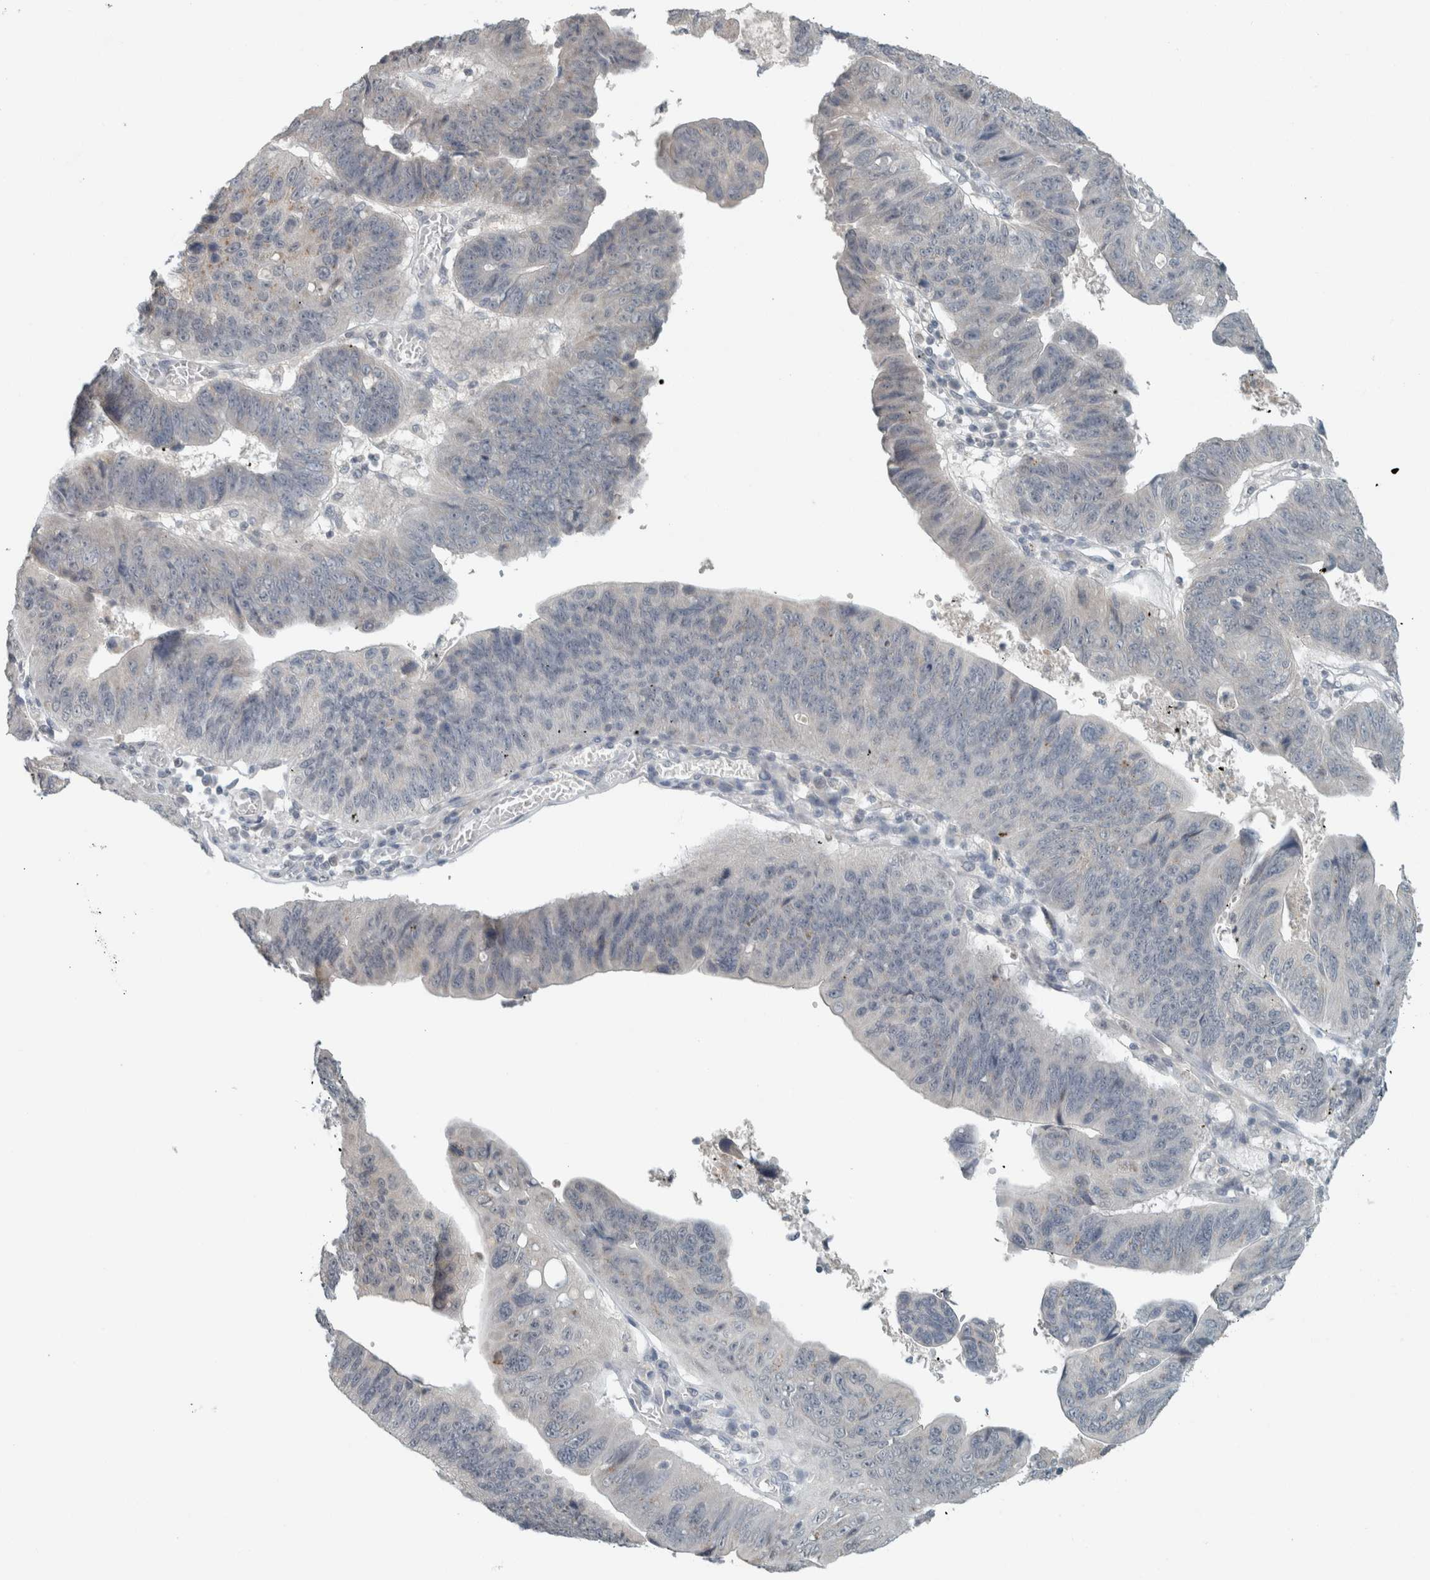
{"staining": {"intensity": "negative", "quantity": "none", "location": "none"}, "tissue": "stomach cancer", "cell_type": "Tumor cells", "image_type": "cancer", "snomed": [{"axis": "morphology", "description": "Adenocarcinoma, NOS"}, {"axis": "topography", "description": "Stomach"}], "caption": "An image of human stomach cancer (adenocarcinoma) is negative for staining in tumor cells. (Brightfield microscopy of DAB IHC at high magnification).", "gene": "TRIT1", "patient": {"sex": "male", "age": 59}}